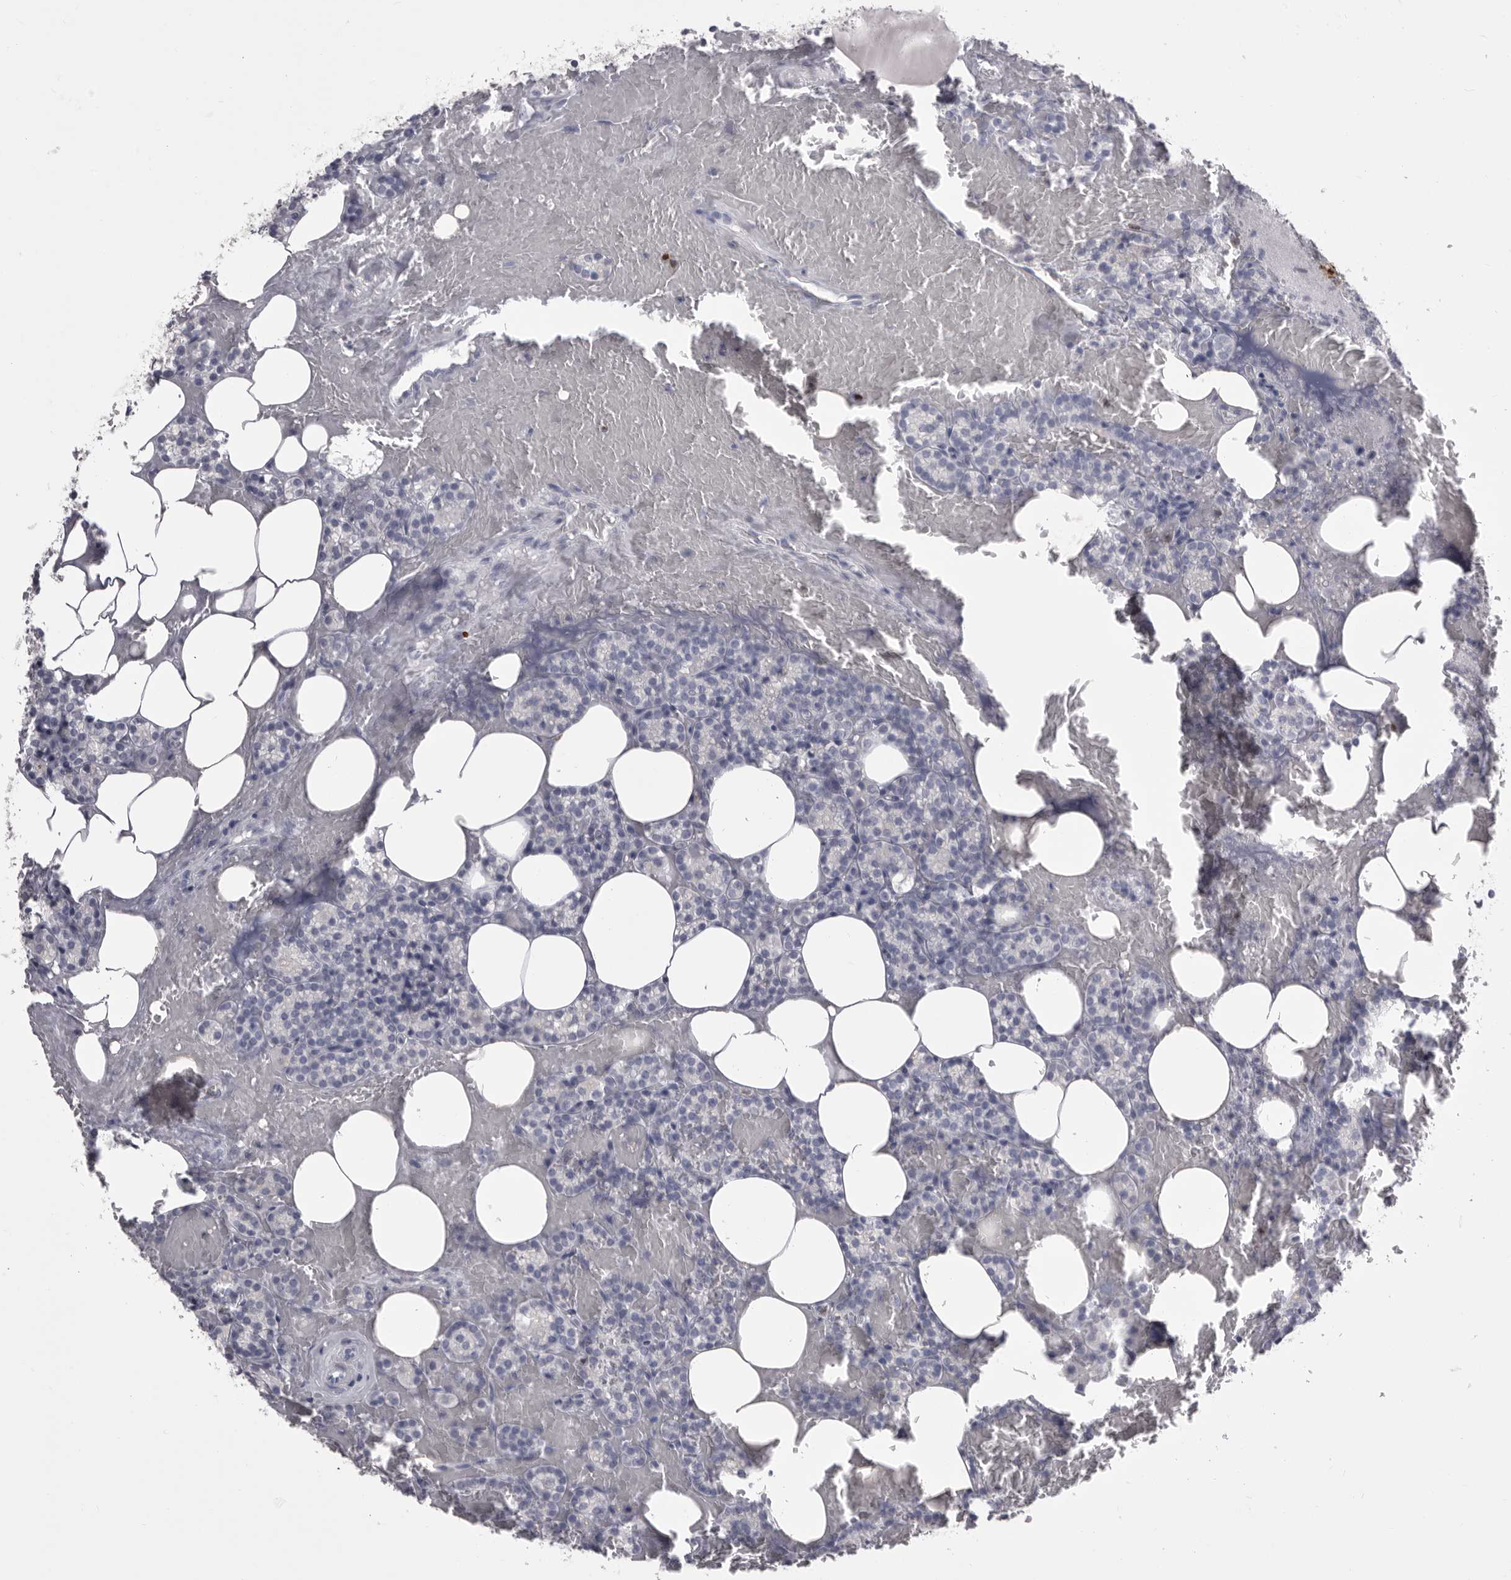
{"staining": {"intensity": "negative", "quantity": "none", "location": "none"}, "tissue": "parathyroid gland", "cell_type": "Glandular cells", "image_type": "normal", "snomed": [{"axis": "morphology", "description": "Normal tissue, NOS"}, {"axis": "topography", "description": "Parathyroid gland"}], "caption": "The image demonstrates no significant expression in glandular cells of parathyroid gland. The staining is performed using DAB brown chromogen with nuclei counter-stained in using hematoxylin.", "gene": "GNLY", "patient": {"sex": "female", "age": 78}}